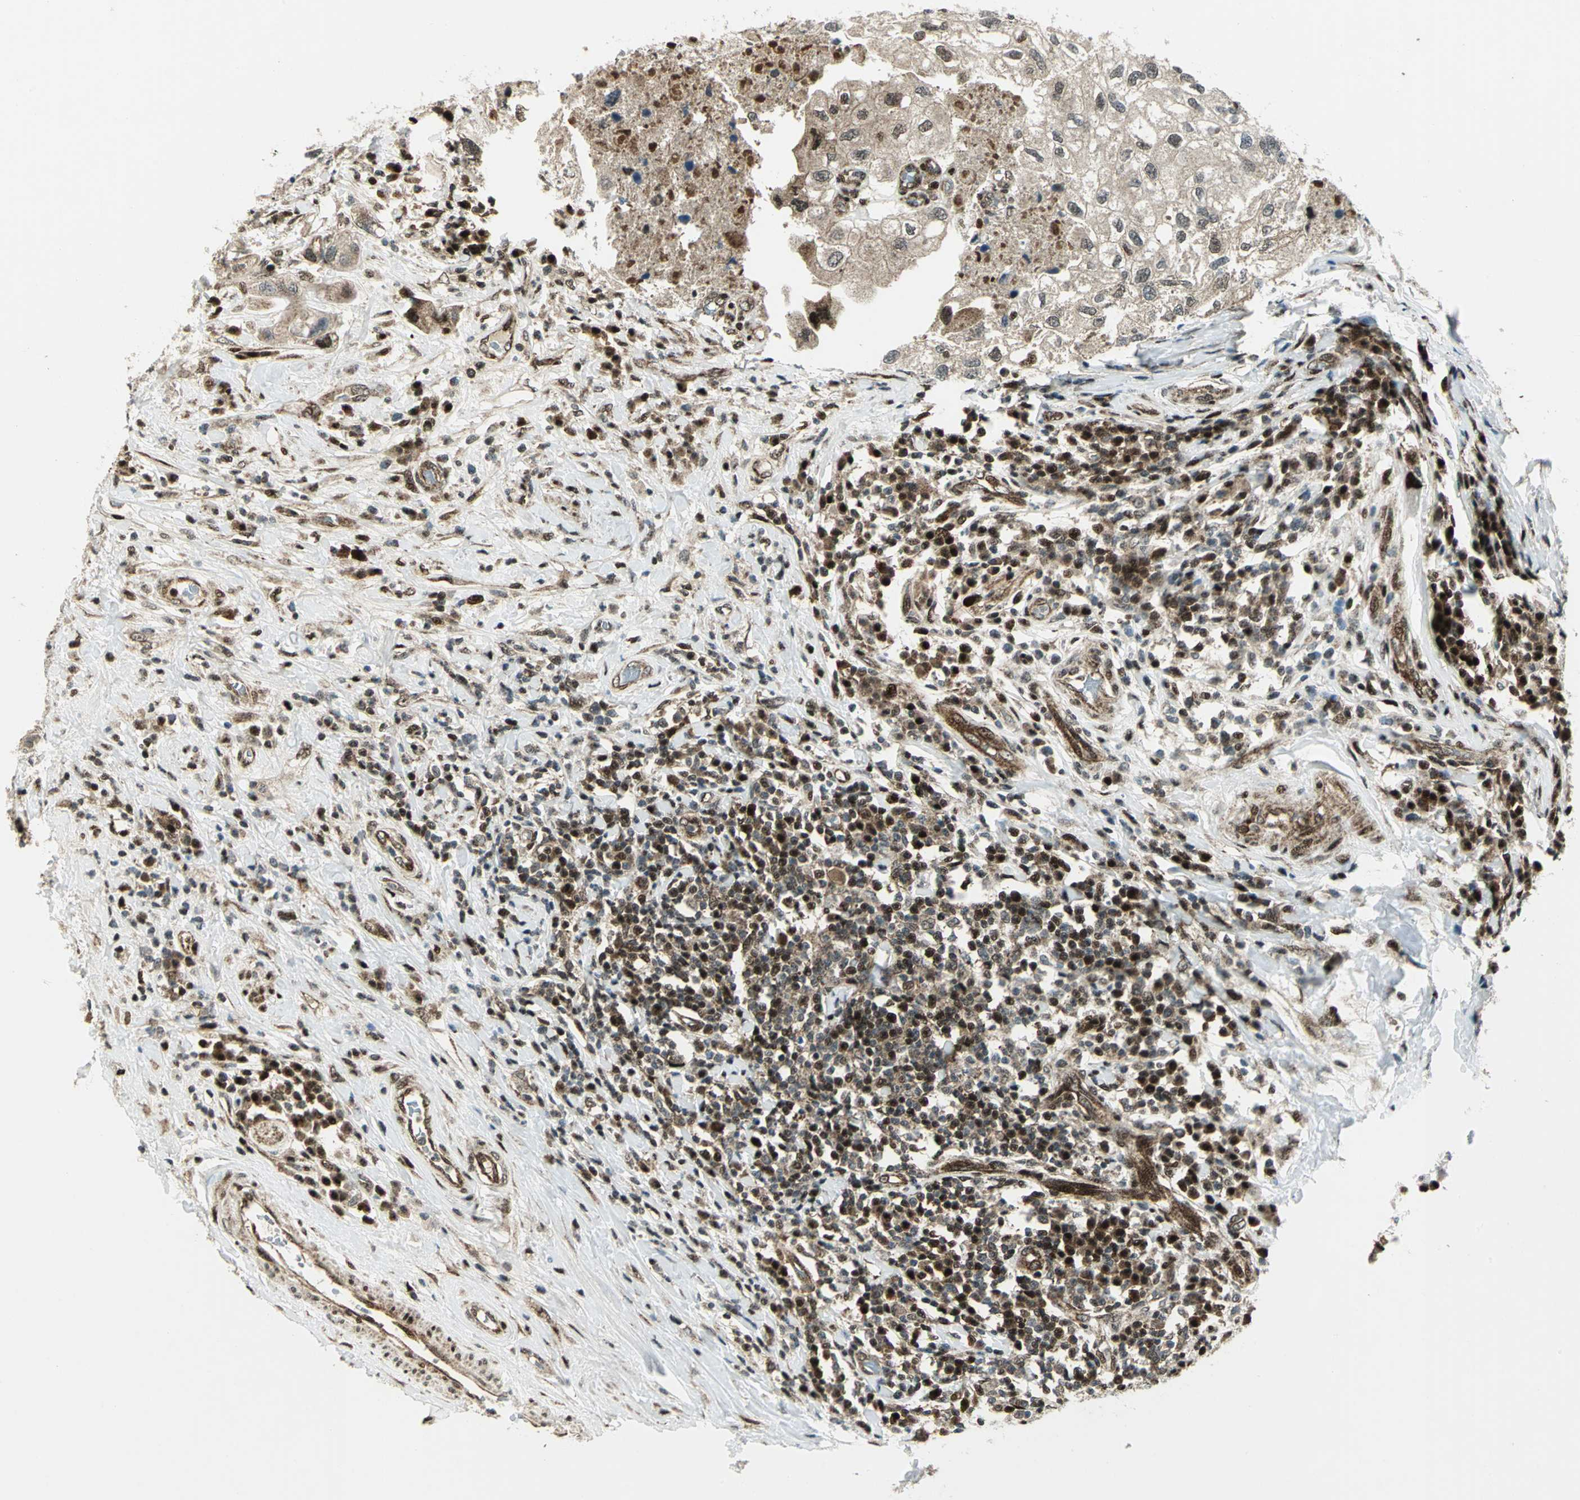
{"staining": {"intensity": "moderate", "quantity": ">75%", "location": "cytoplasmic/membranous,nuclear"}, "tissue": "urothelial cancer", "cell_type": "Tumor cells", "image_type": "cancer", "snomed": [{"axis": "morphology", "description": "Urothelial carcinoma, High grade"}, {"axis": "topography", "description": "Urinary bladder"}], "caption": "A histopathology image showing moderate cytoplasmic/membranous and nuclear staining in approximately >75% of tumor cells in urothelial carcinoma (high-grade), as visualized by brown immunohistochemical staining.", "gene": "COPS5", "patient": {"sex": "female", "age": 64}}